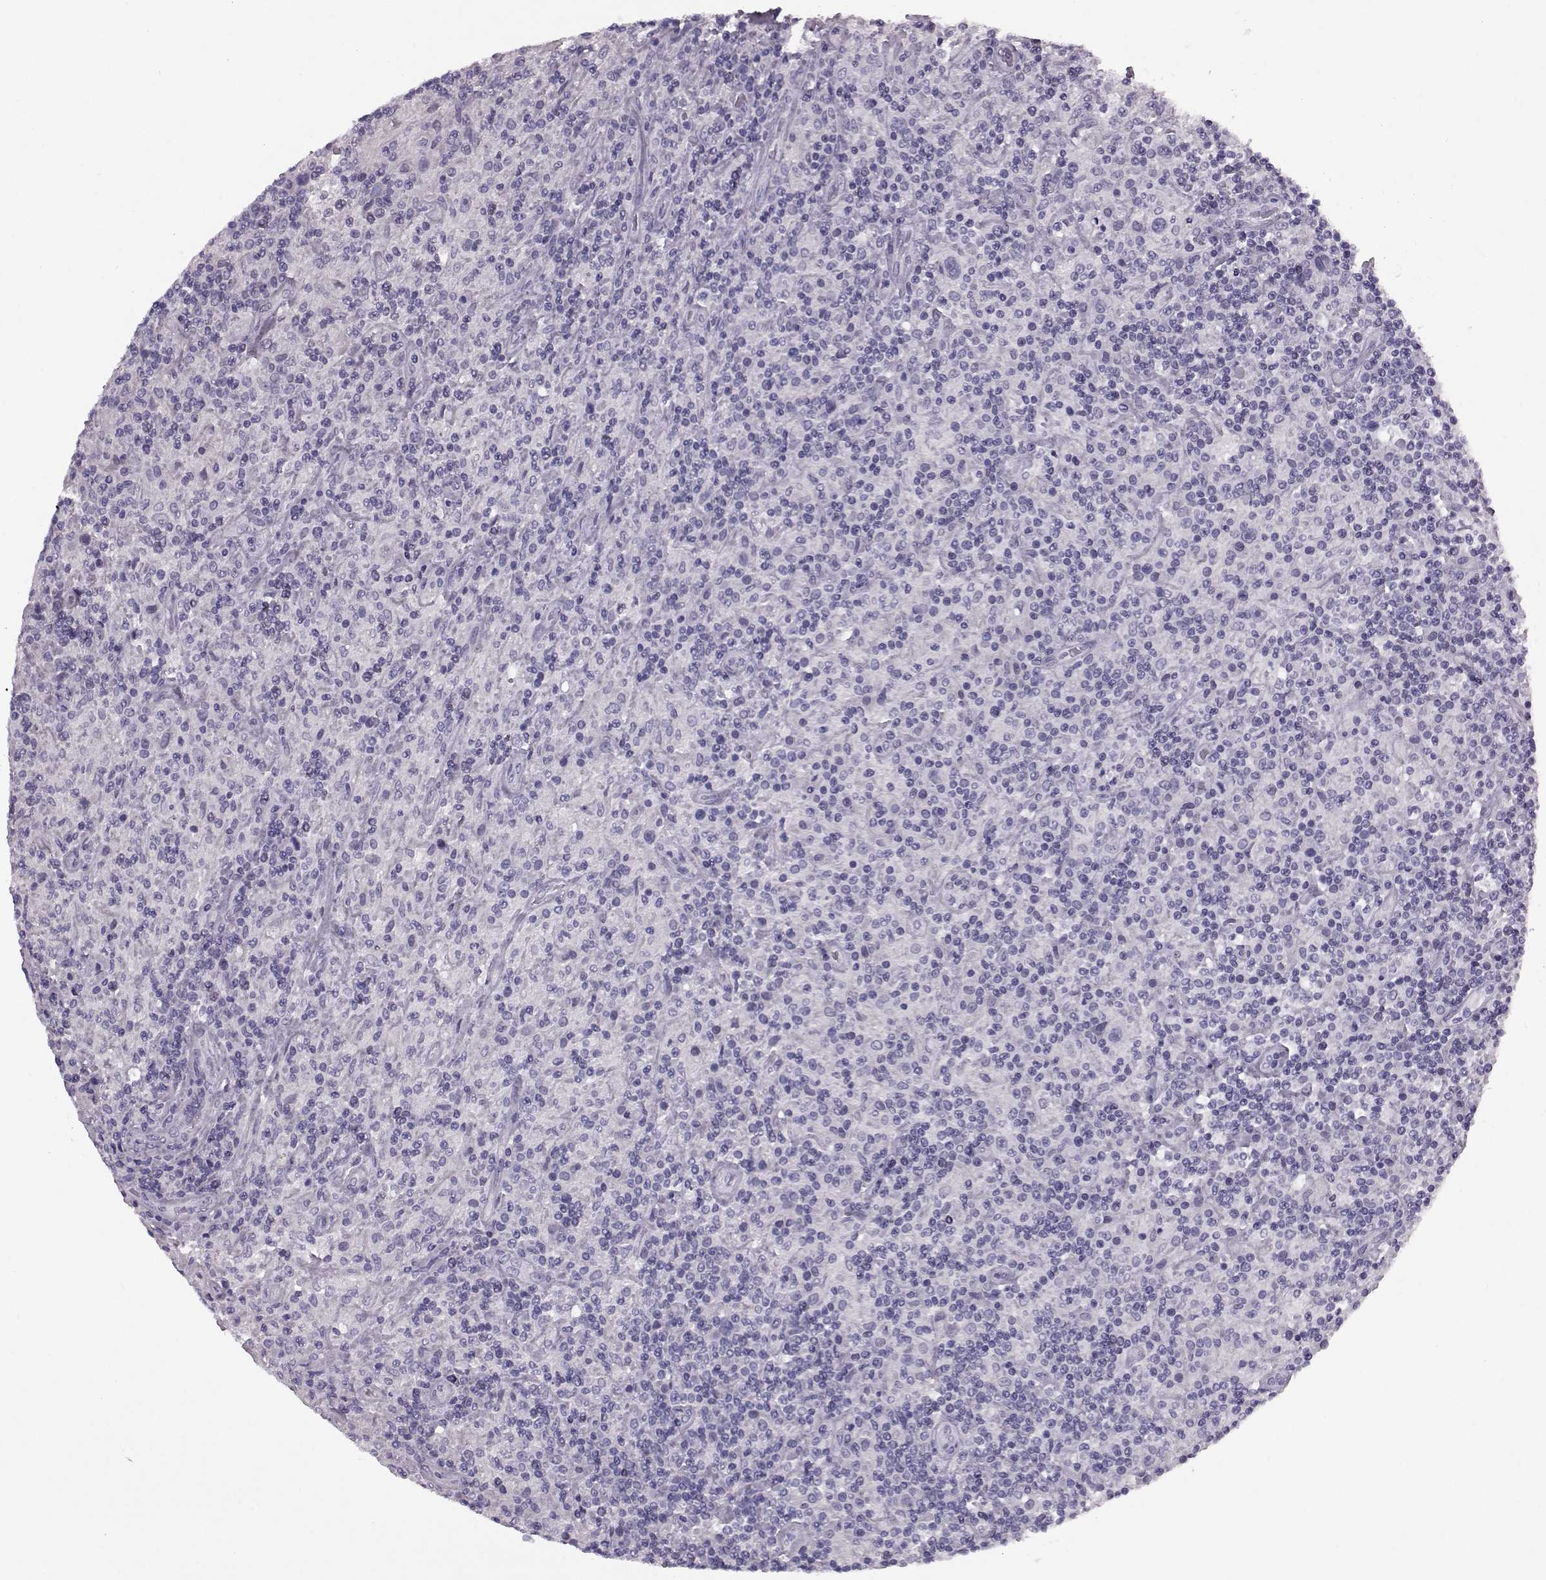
{"staining": {"intensity": "negative", "quantity": "none", "location": "none"}, "tissue": "lymphoma", "cell_type": "Tumor cells", "image_type": "cancer", "snomed": [{"axis": "morphology", "description": "Hodgkin's disease, NOS"}, {"axis": "topography", "description": "Lymph node"}], "caption": "Lymphoma stained for a protein using immunohistochemistry (IHC) displays no positivity tumor cells.", "gene": "AIPL1", "patient": {"sex": "male", "age": 70}}